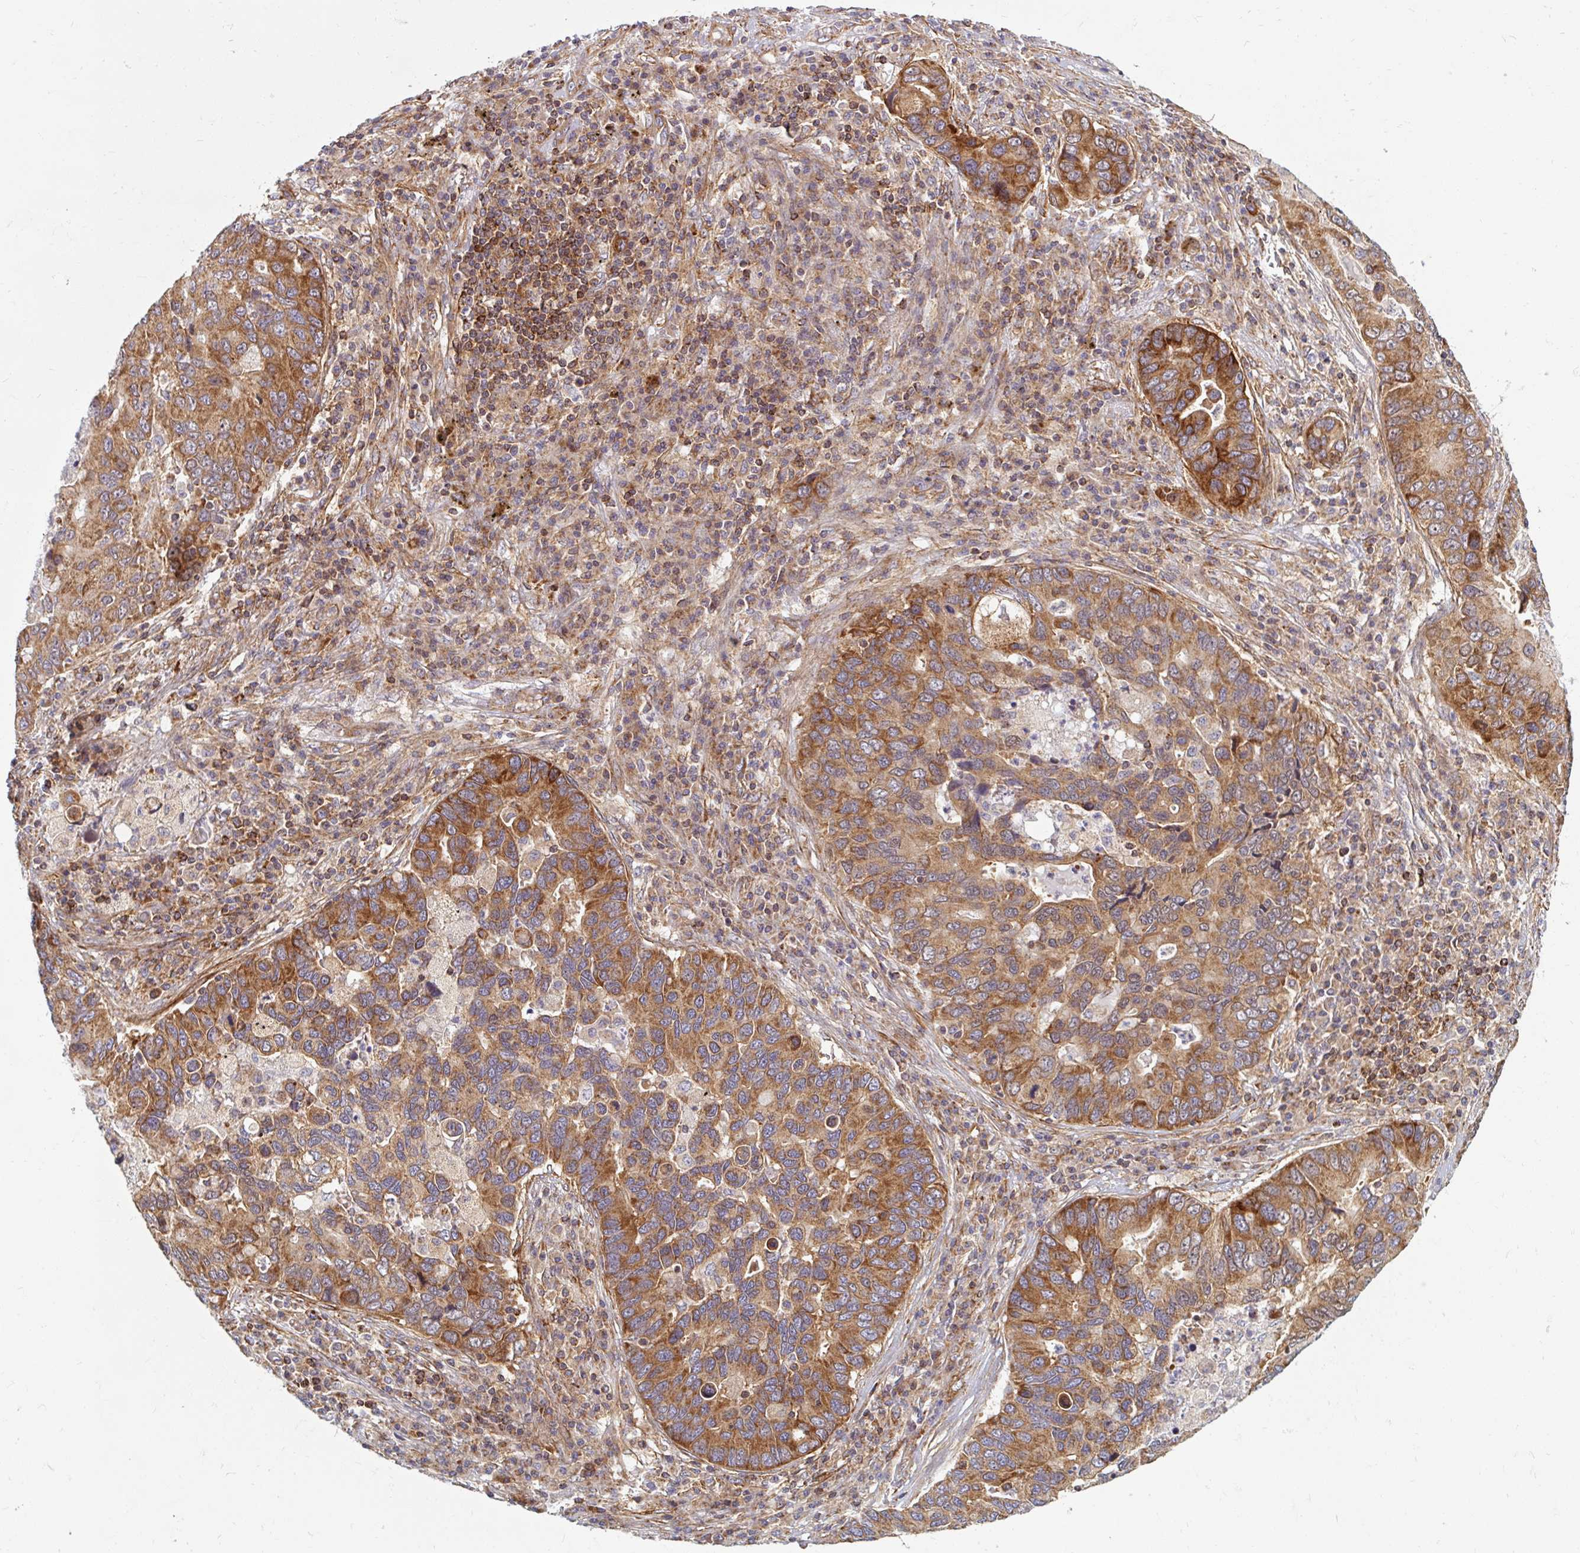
{"staining": {"intensity": "moderate", "quantity": ">75%", "location": "cytoplasmic/membranous"}, "tissue": "lung cancer", "cell_type": "Tumor cells", "image_type": "cancer", "snomed": [{"axis": "morphology", "description": "Adenocarcinoma, NOS"}, {"axis": "morphology", "description": "Adenocarcinoma, metastatic, NOS"}, {"axis": "topography", "description": "Lymph node"}, {"axis": "topography", "description": "Lung"}], "caption": "The image demonstrates immunohistochemical staining of lung cancer. There is moderate cytoplasmic/membranous staining is seen in about >75% of tumor cells.", "gene": "BTF3", "patient": {"sex": "female", "age": 54}}